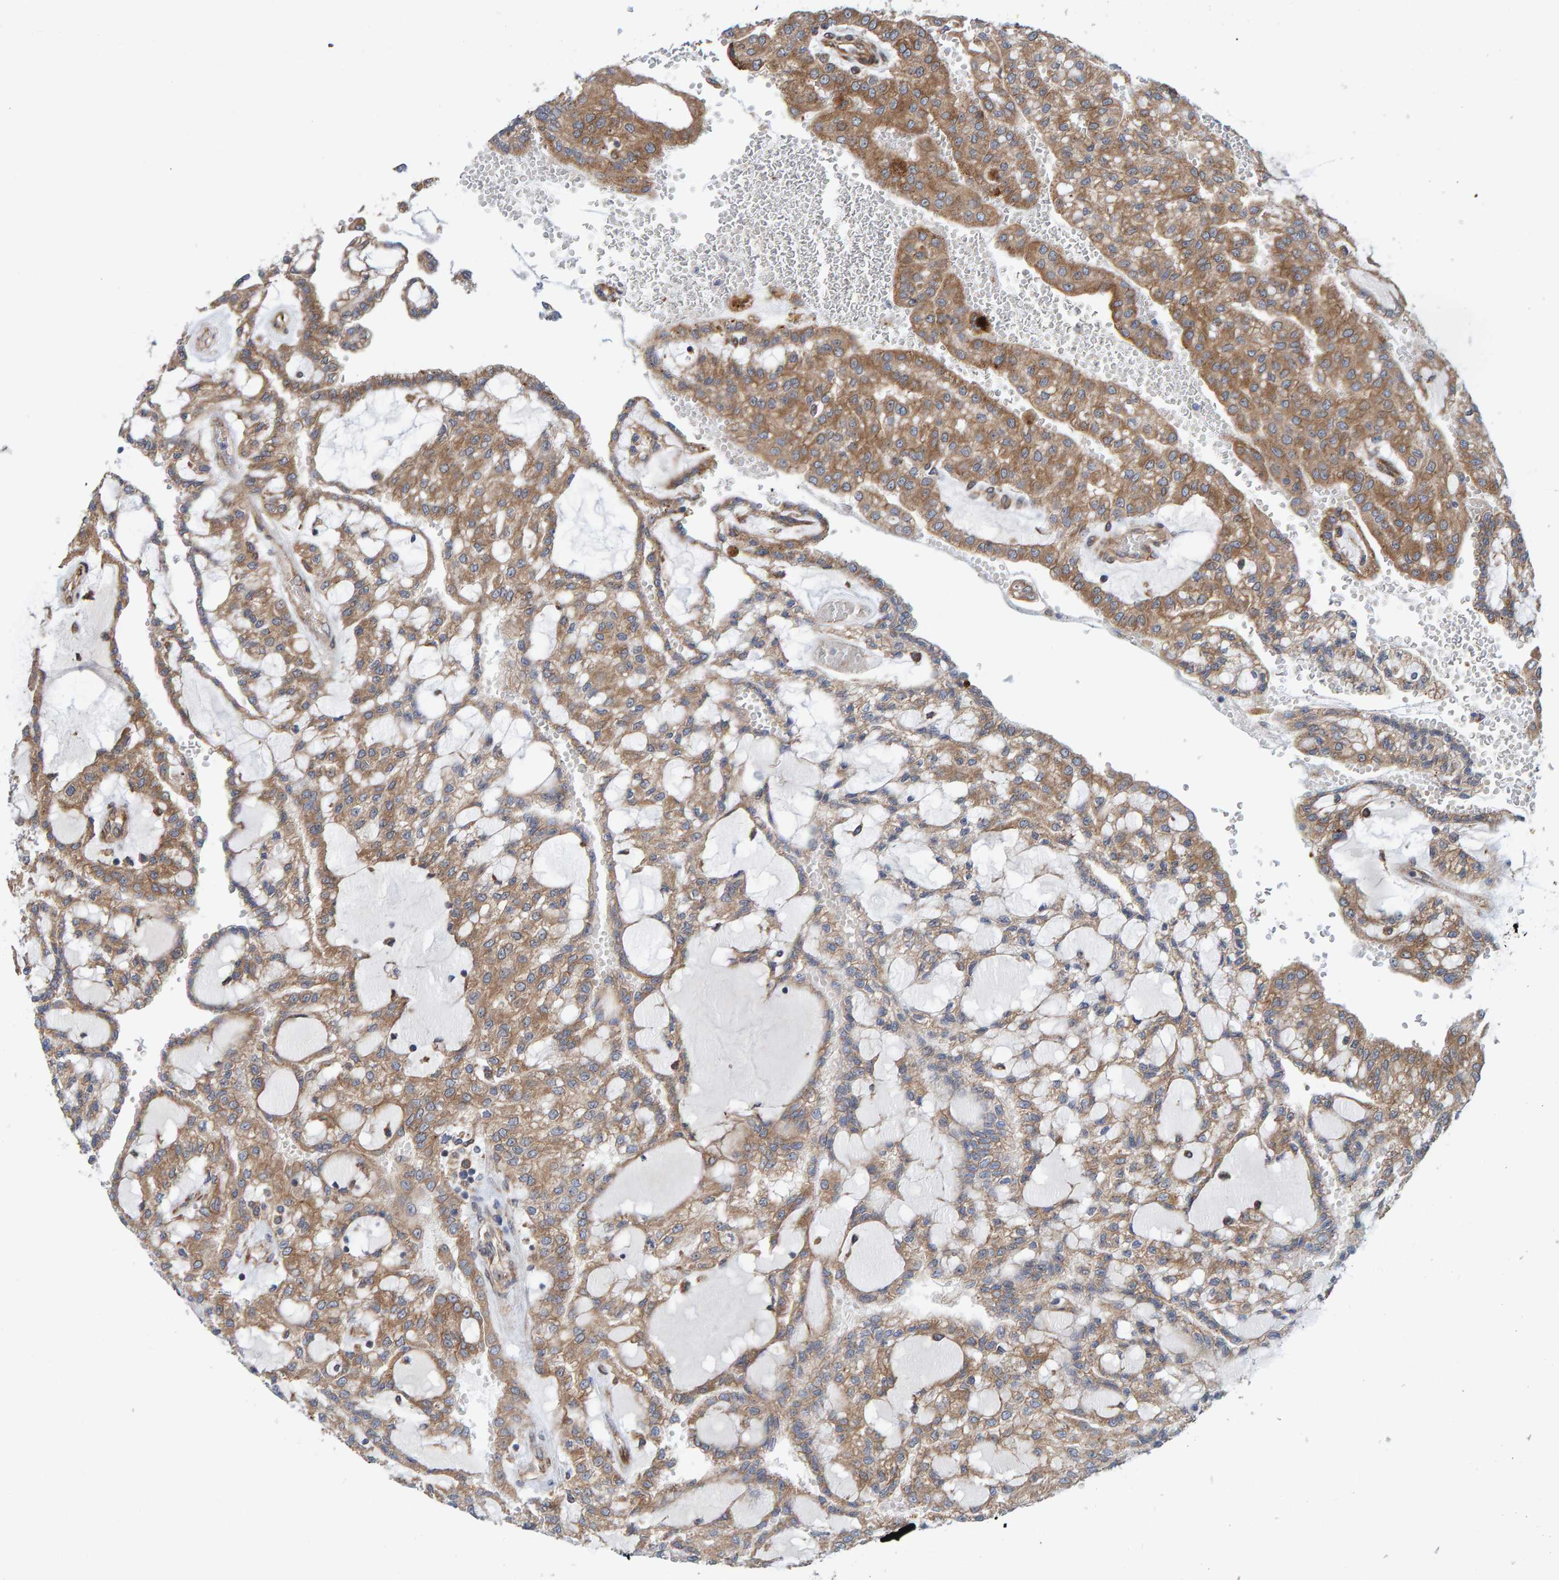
{"staining": {"intensity": "moderate", "quantity": ">75%", "location": "cytoplasmic/membranous"}, "tissue": "renal cancer", "cell_type": "Tumor cells", "image_type": "cancer", "snomed": [{"axis": "morphology", "description": "Adenocarcinoma, NOS"}, {"axis": "topography", "description": "Kidney"}], "caption": "IHC (DAB) staining of adenocarcinoma (renal) shows moderate cytoplasmic/membranous protein positivity in approximately >75% of tumor cells.", "gene": "KIAA0753", "patient": {"sex": "male", "age": 63}}